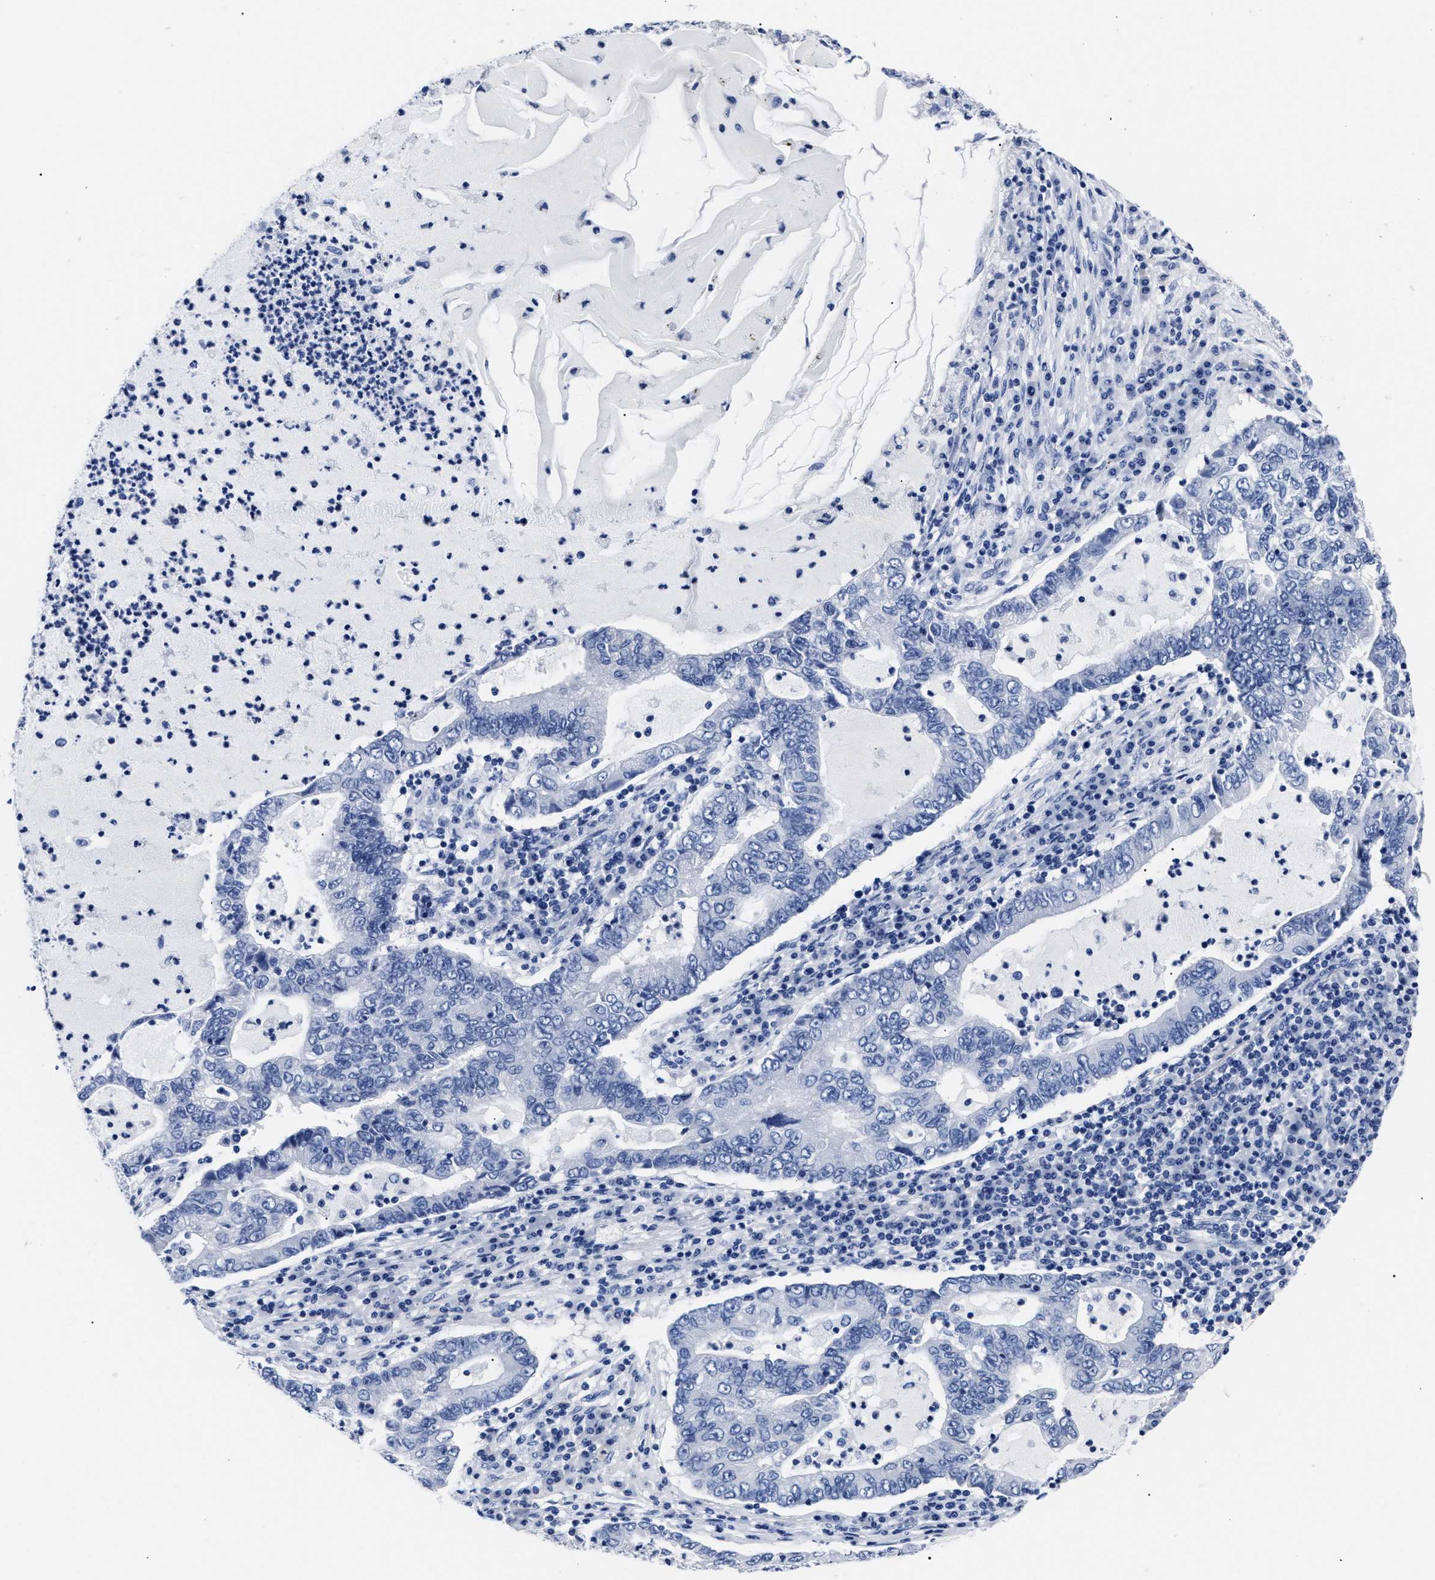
{"staining": {"intensity": "negative", "quantity": "none", "location": "none"}, "tissue": "lung cancer", "cell_type": "Tumor cells", "image_type": "cancer", "snomed": [{"axis": "morphology", "description": "Adenocarcinoma, NOS"}, {"axis": "topography", "description": "Lung"}], "caption": "Histopathology image shows no significant protein staining in tumor cells of lung cancer.", "gene": "ALPG", "patient": {"sex": "female", "age": 51}}